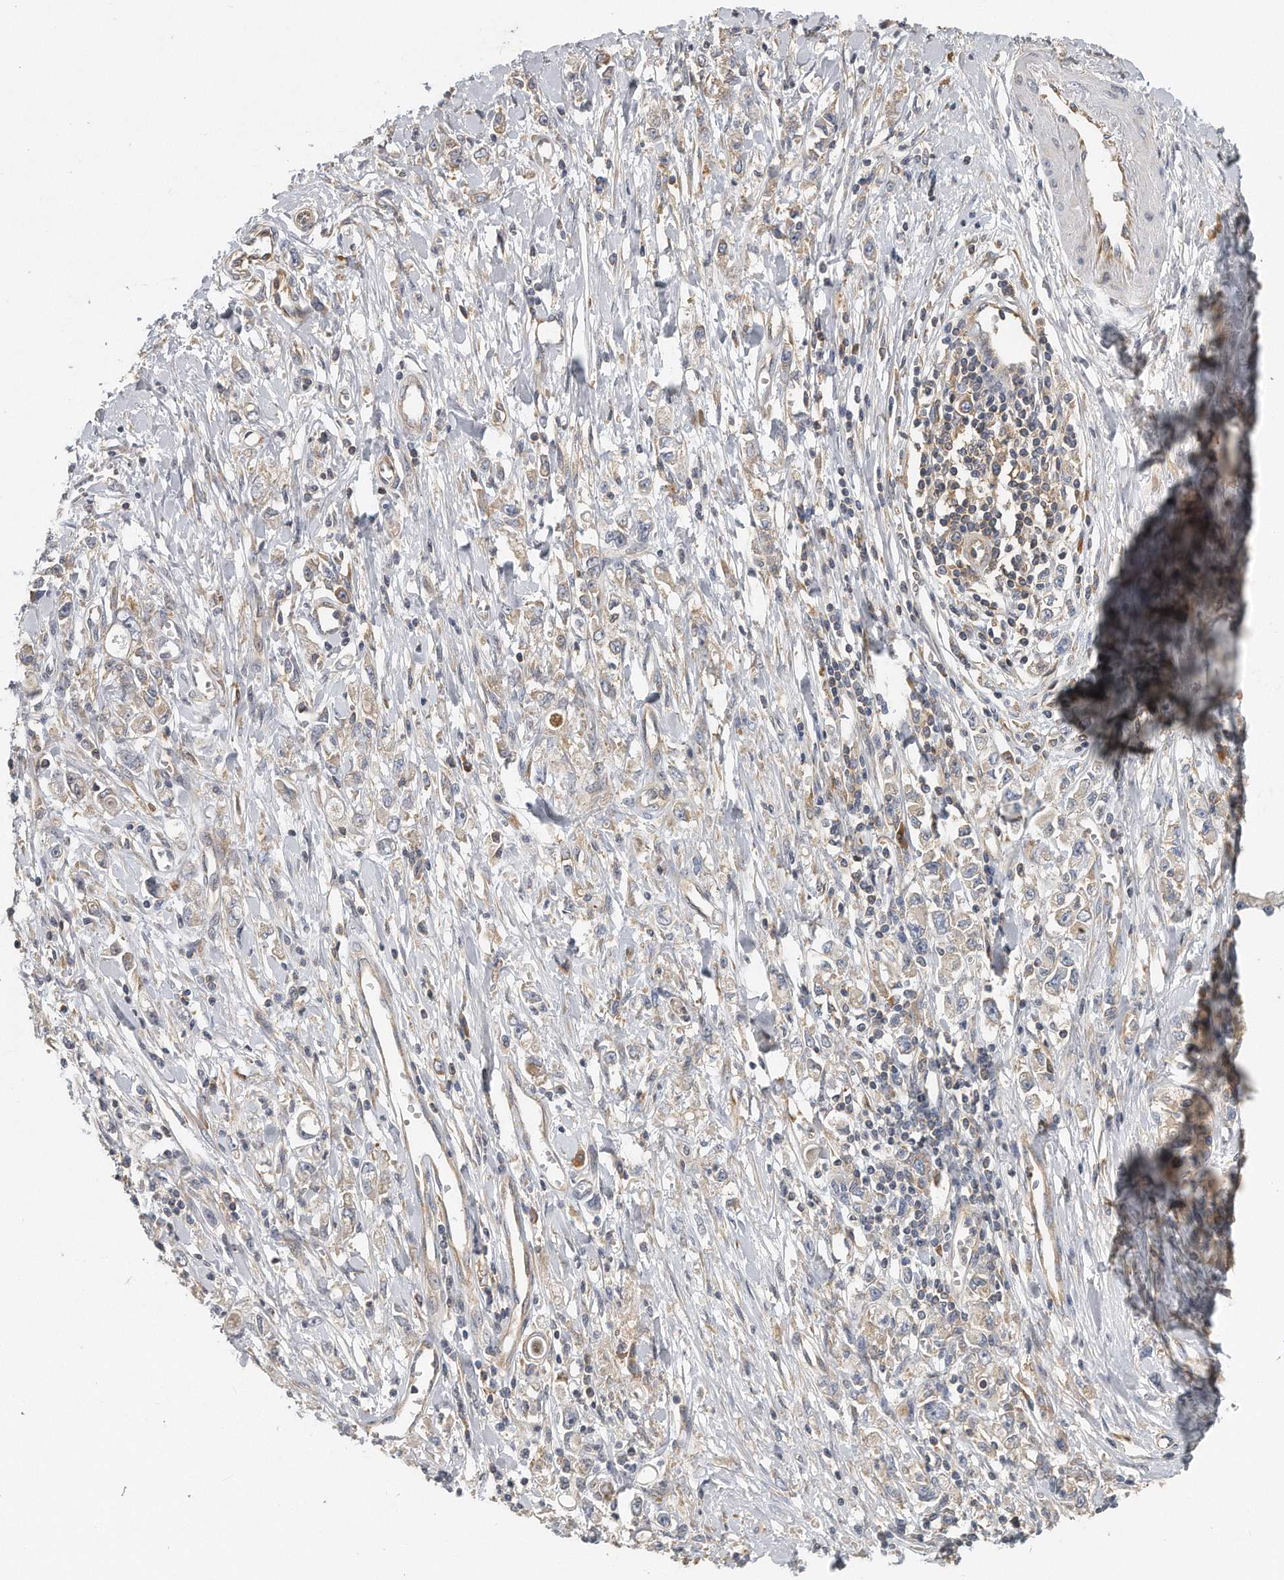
{"staining": {"intensity": "negative", "quantity": "none", "location": "none"}, "tissue": "stomach cancer", "cell_type": "Tumor cells", "image_type": "cancer", "snomed": [{"axis": "morphology", "description": "Adenocarcinoma, NOS"}, {"axis": "topography", "description": "Stomach"}], "caption": "IHC photomicrograph of stomach cancer (adenocarcinoma) stained for a protein (brown), which exhibits no positivity in tumor cells.", "gene": "EIF3I", "patient": {"sex": "female", "age": 76}}